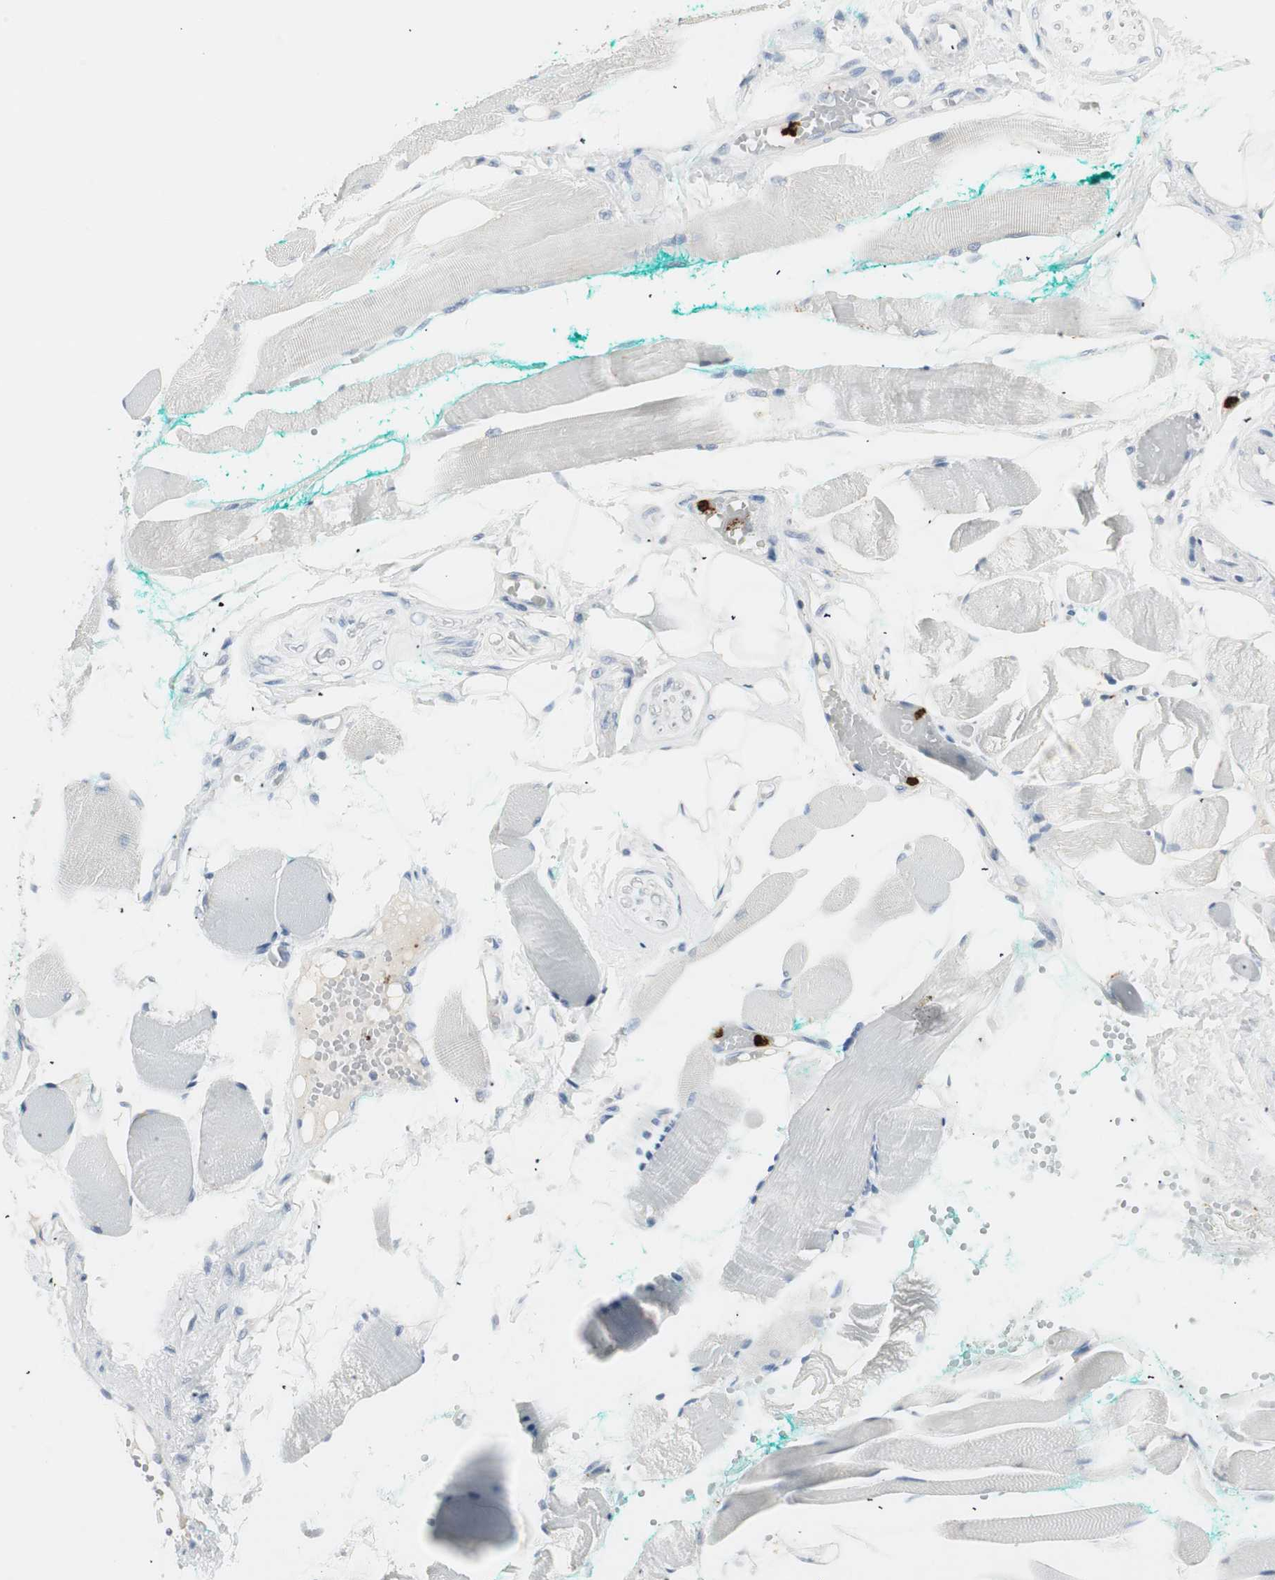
{"staining": {"intensity": "negative", "quantity": "none", "location": "none"}, "tissue": "skeletal muscle", "cell_type": "Myocytes", "image_type": "normal", "snomed": [{"axis": "morphology", "description": "Normal tissue, NOS"}, {"axis": "topography", "description": "Skeletal muscle"}, {"axis": "topography", "description": "Peripheral nerve tissue"}], "caption": "Immunohistochemistry image of normal skeletal muscle: human skeletal muscle stained with DAB (3,3'-diaminobenzidine) displays no significant protein expression in myocytes.", "gene": "PRTN3", "patient": {"sex": "female", "age": 84}}